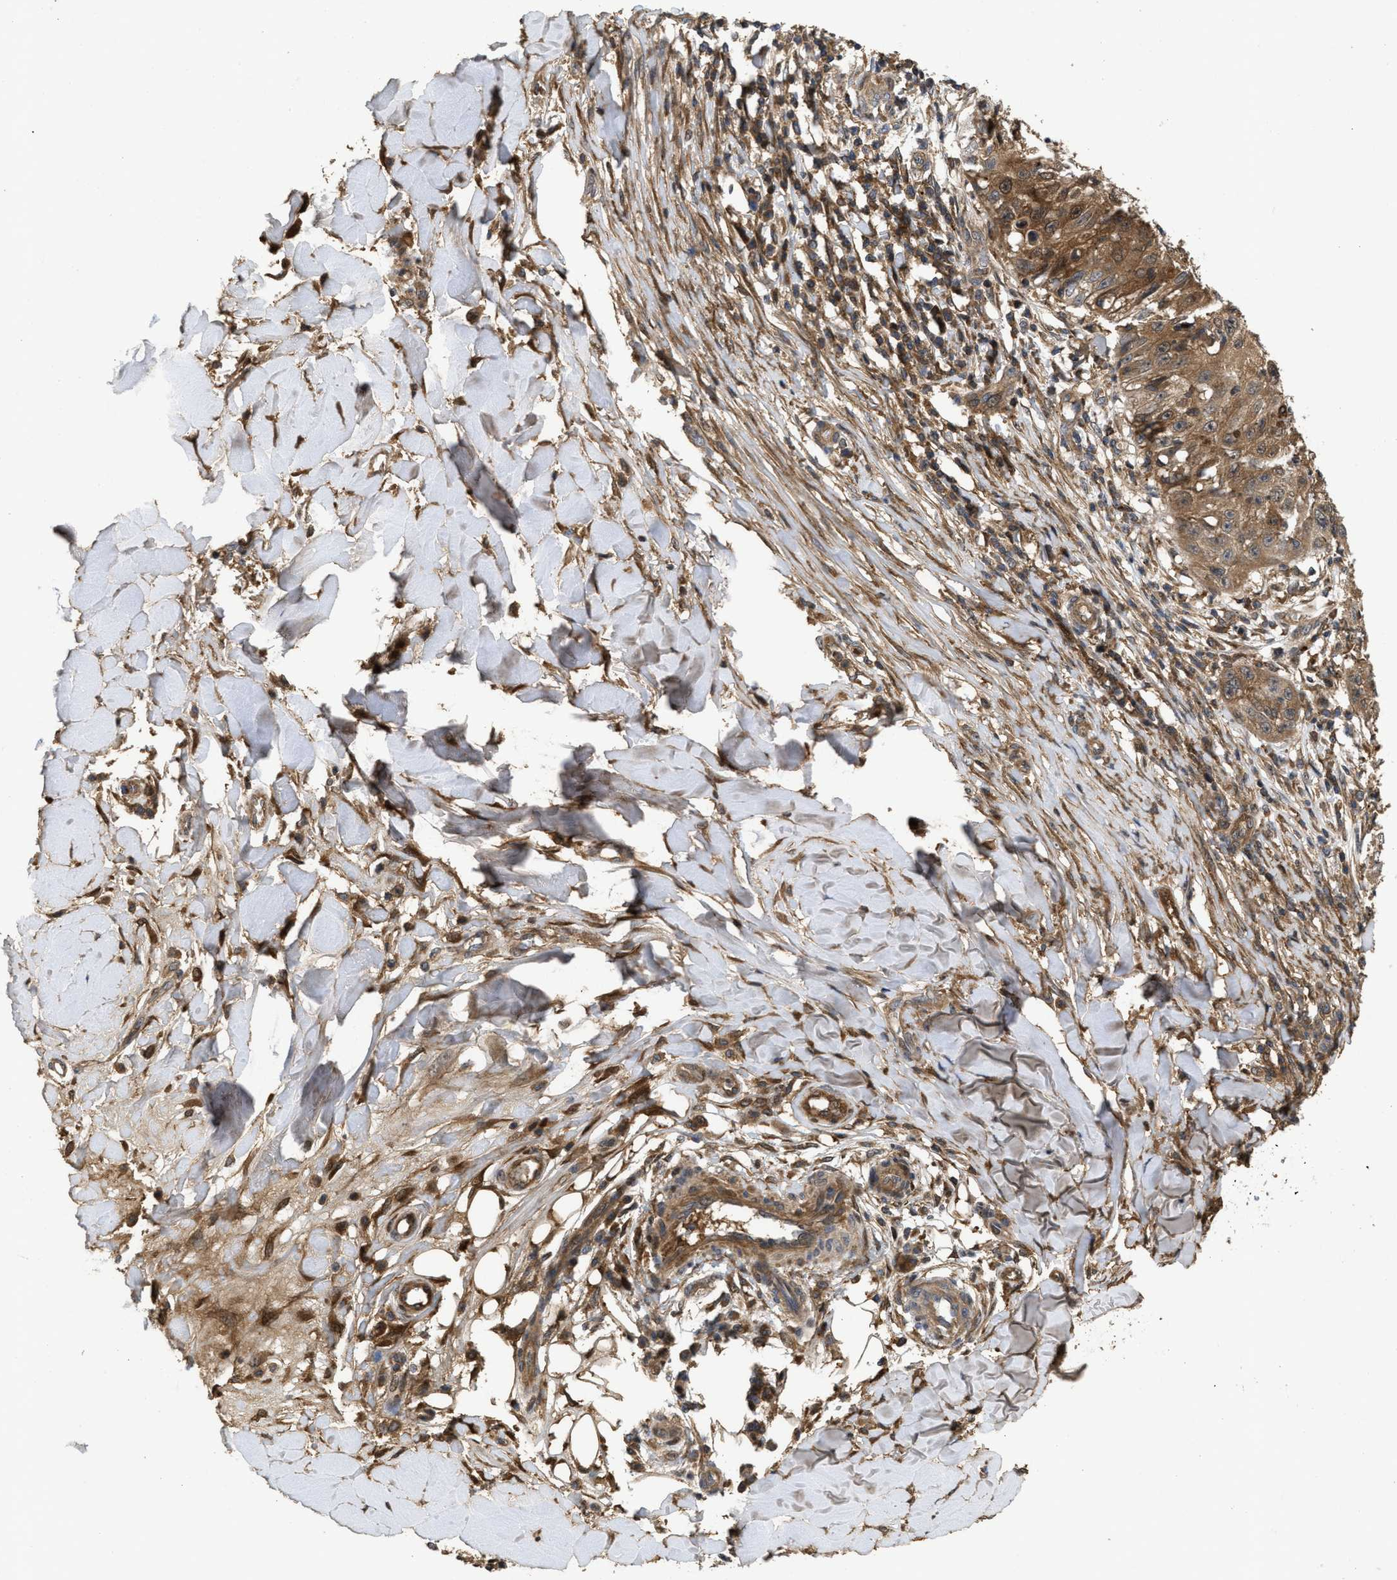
{"staining": {"intensity": "moderate", "quantity": ">75%", "location": "cytoplasmic/membranous,nuclear"}, "tissue": "skin cancer", "cell_type": "Tumor cells", "image_type": "cancer", "snomed": [{"axis": "morphology", "description": "Squamous cell carcinoma, NOS"}, {"axis": "topography", "description": "Skin"}], "caption": "There is medium levels of moderate cytoplasmic/membranous and nuclear staining in tumor cells of skin squamous cell carcinoma, as demonstrated by immunohistochemical staining (brown color).", "gene": "CBR3", "patient": {"sex": "male", "age": 86}}